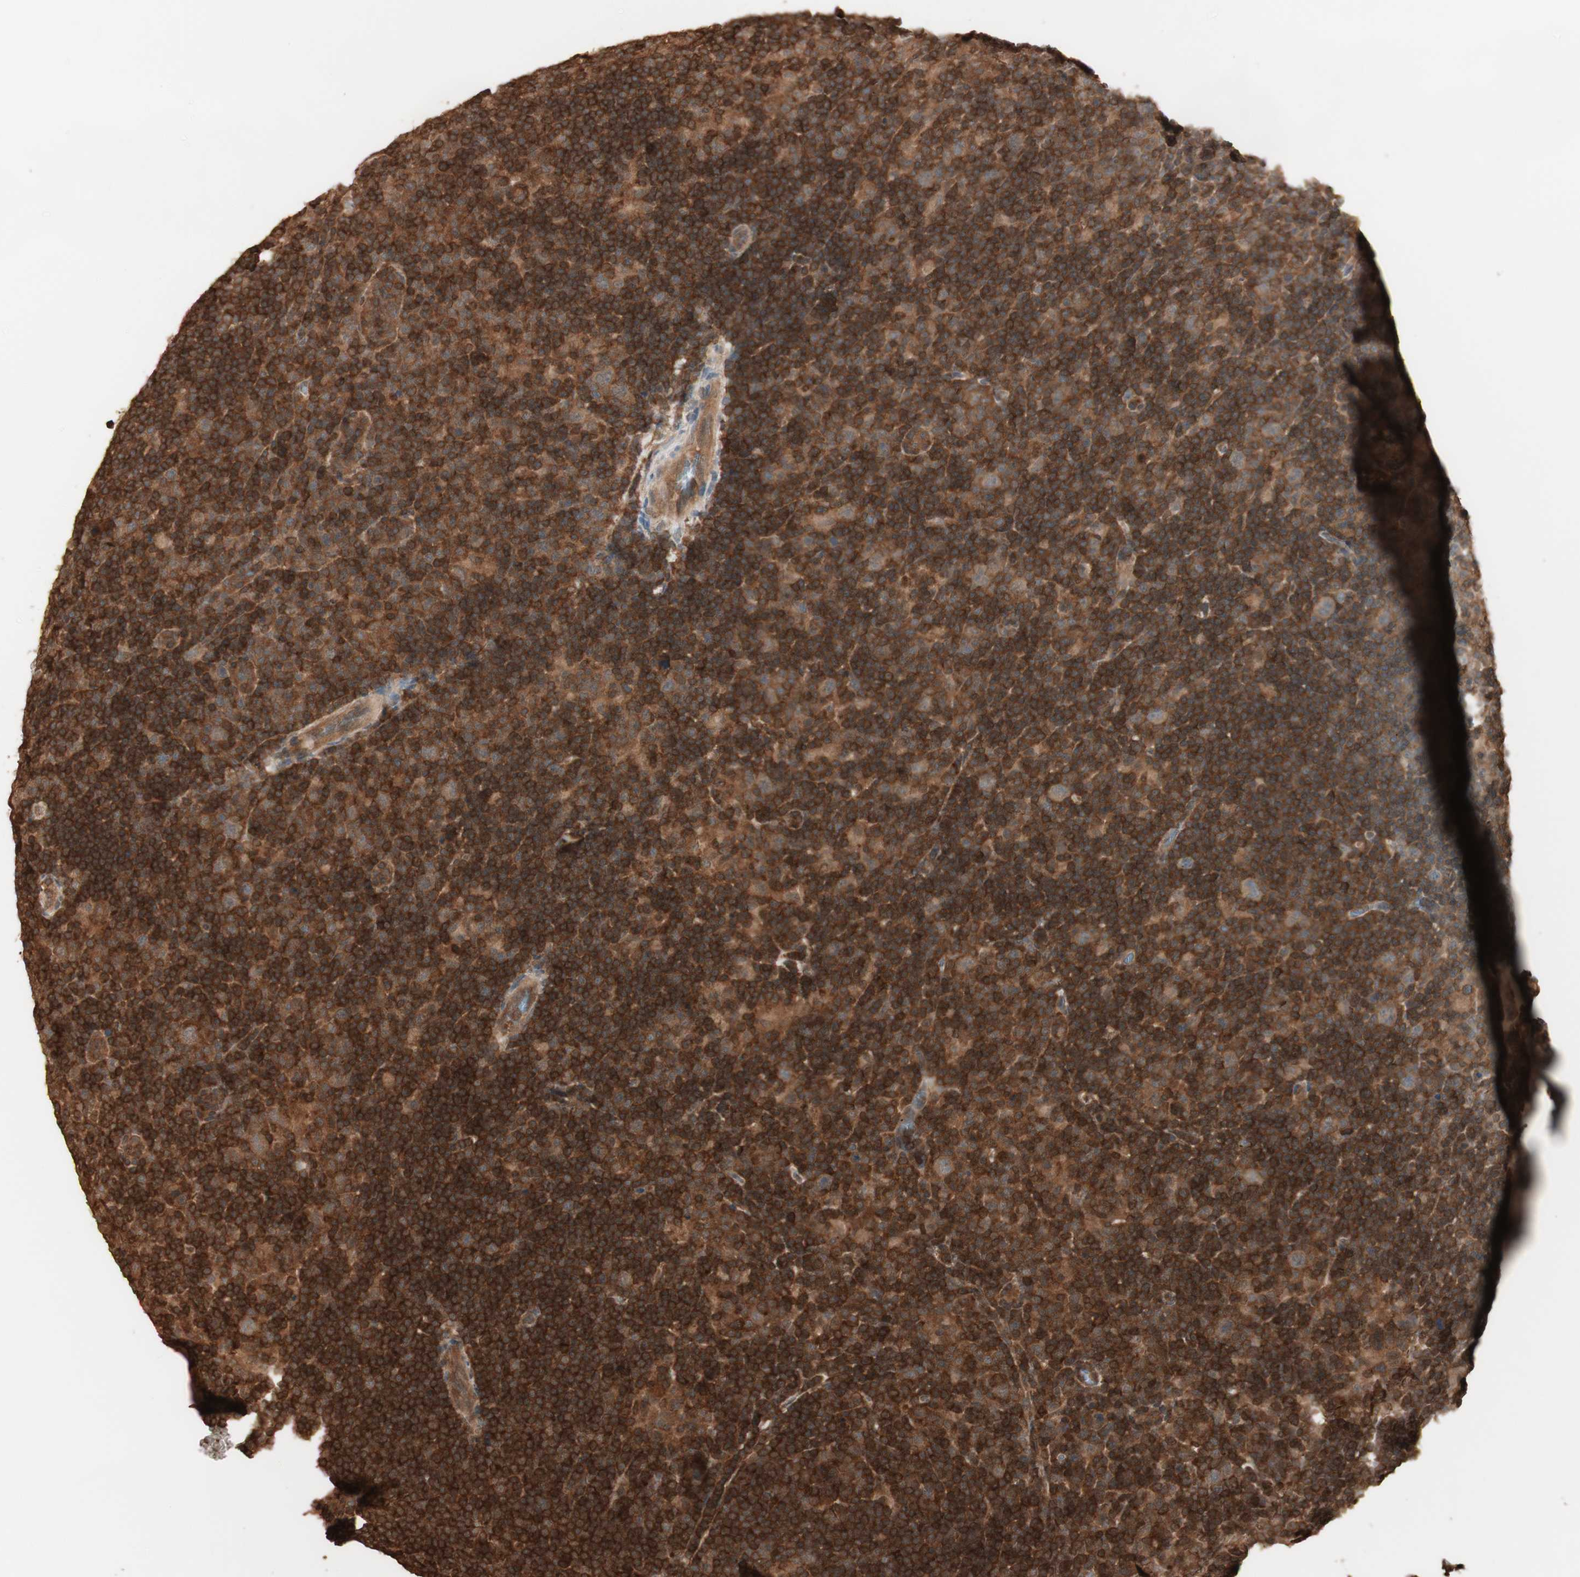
{"staining": {"intensity": "weak", "quantity": ">75%", "location": "cytoplasmic/membranous"}, "tissue": "lymphoma", "cell_type": "Tumor cells", "image_type": "cancer", "snomed": [{"axis": "morphology", "description": "Hodgkin's disease, NOS"}, {"axis": "topography", "description": "Lymph node"}], "caption": "Lymphoma stained for a protein reveals weak cytoplasmic/membranous positivity in tumor cells.", "gene": "YWHAB", "patient": {"sex": "female", "age": 57}}